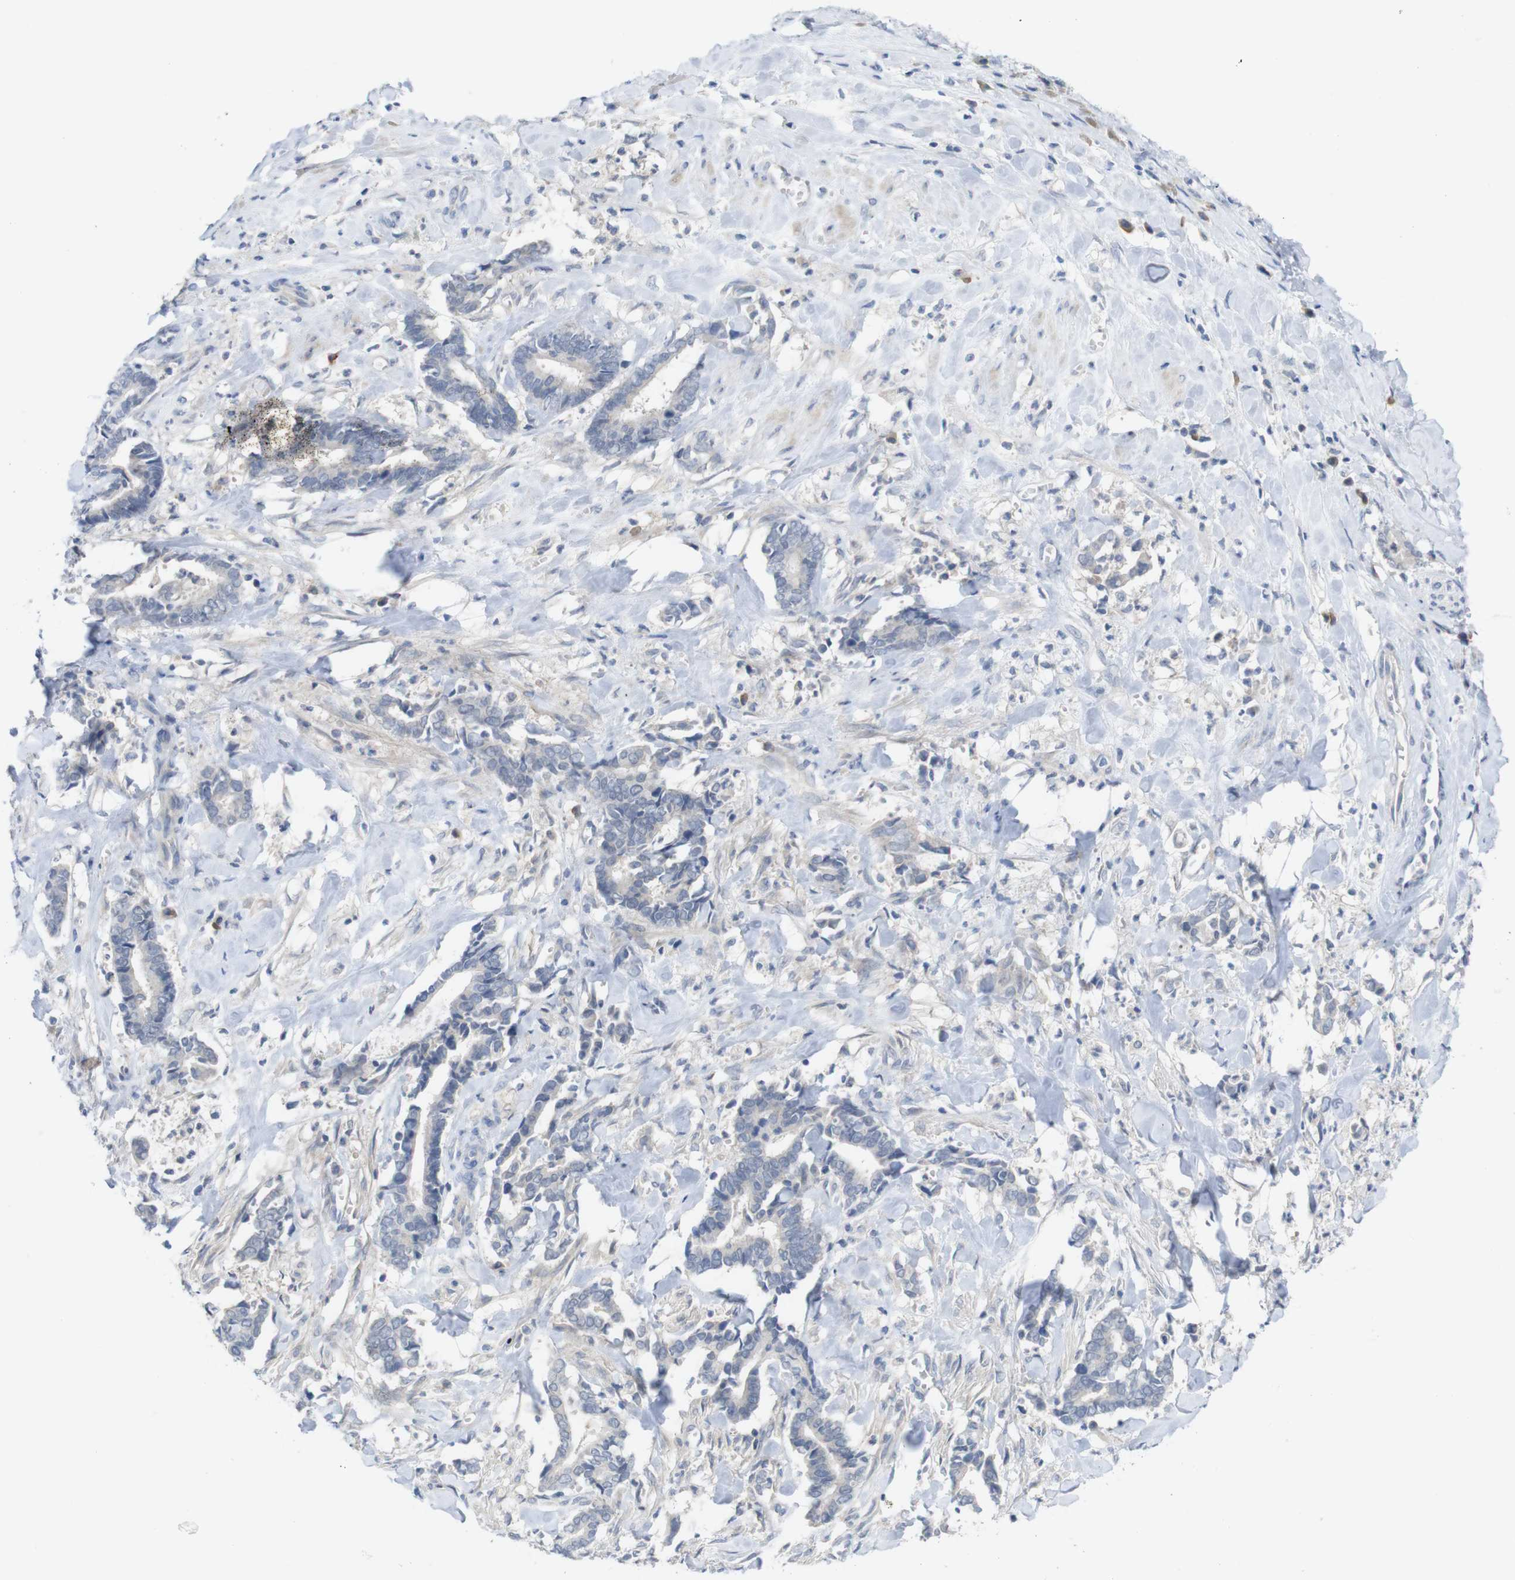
{"staining": {"intensity": "negative", "quantity": "none", "location": "none"}, "tissue": "cervical cancer", "cell_type": "Tumor cells", "image_type": "cancer", "snomed": [{"axis": "morphology", "description": "Adenocarcinoma, NOS"}, {"axis": "topography", "description": "Cervix"}], "caption": "IHC image of neoplastic tissue: human cervical cancer stained with DAB (3,3'-diaminobenzidine) demonstrates no significant protein expression in tumor cells.", "gene": "SLAMF7", "patient": {"sex": "female", "age": 44}}